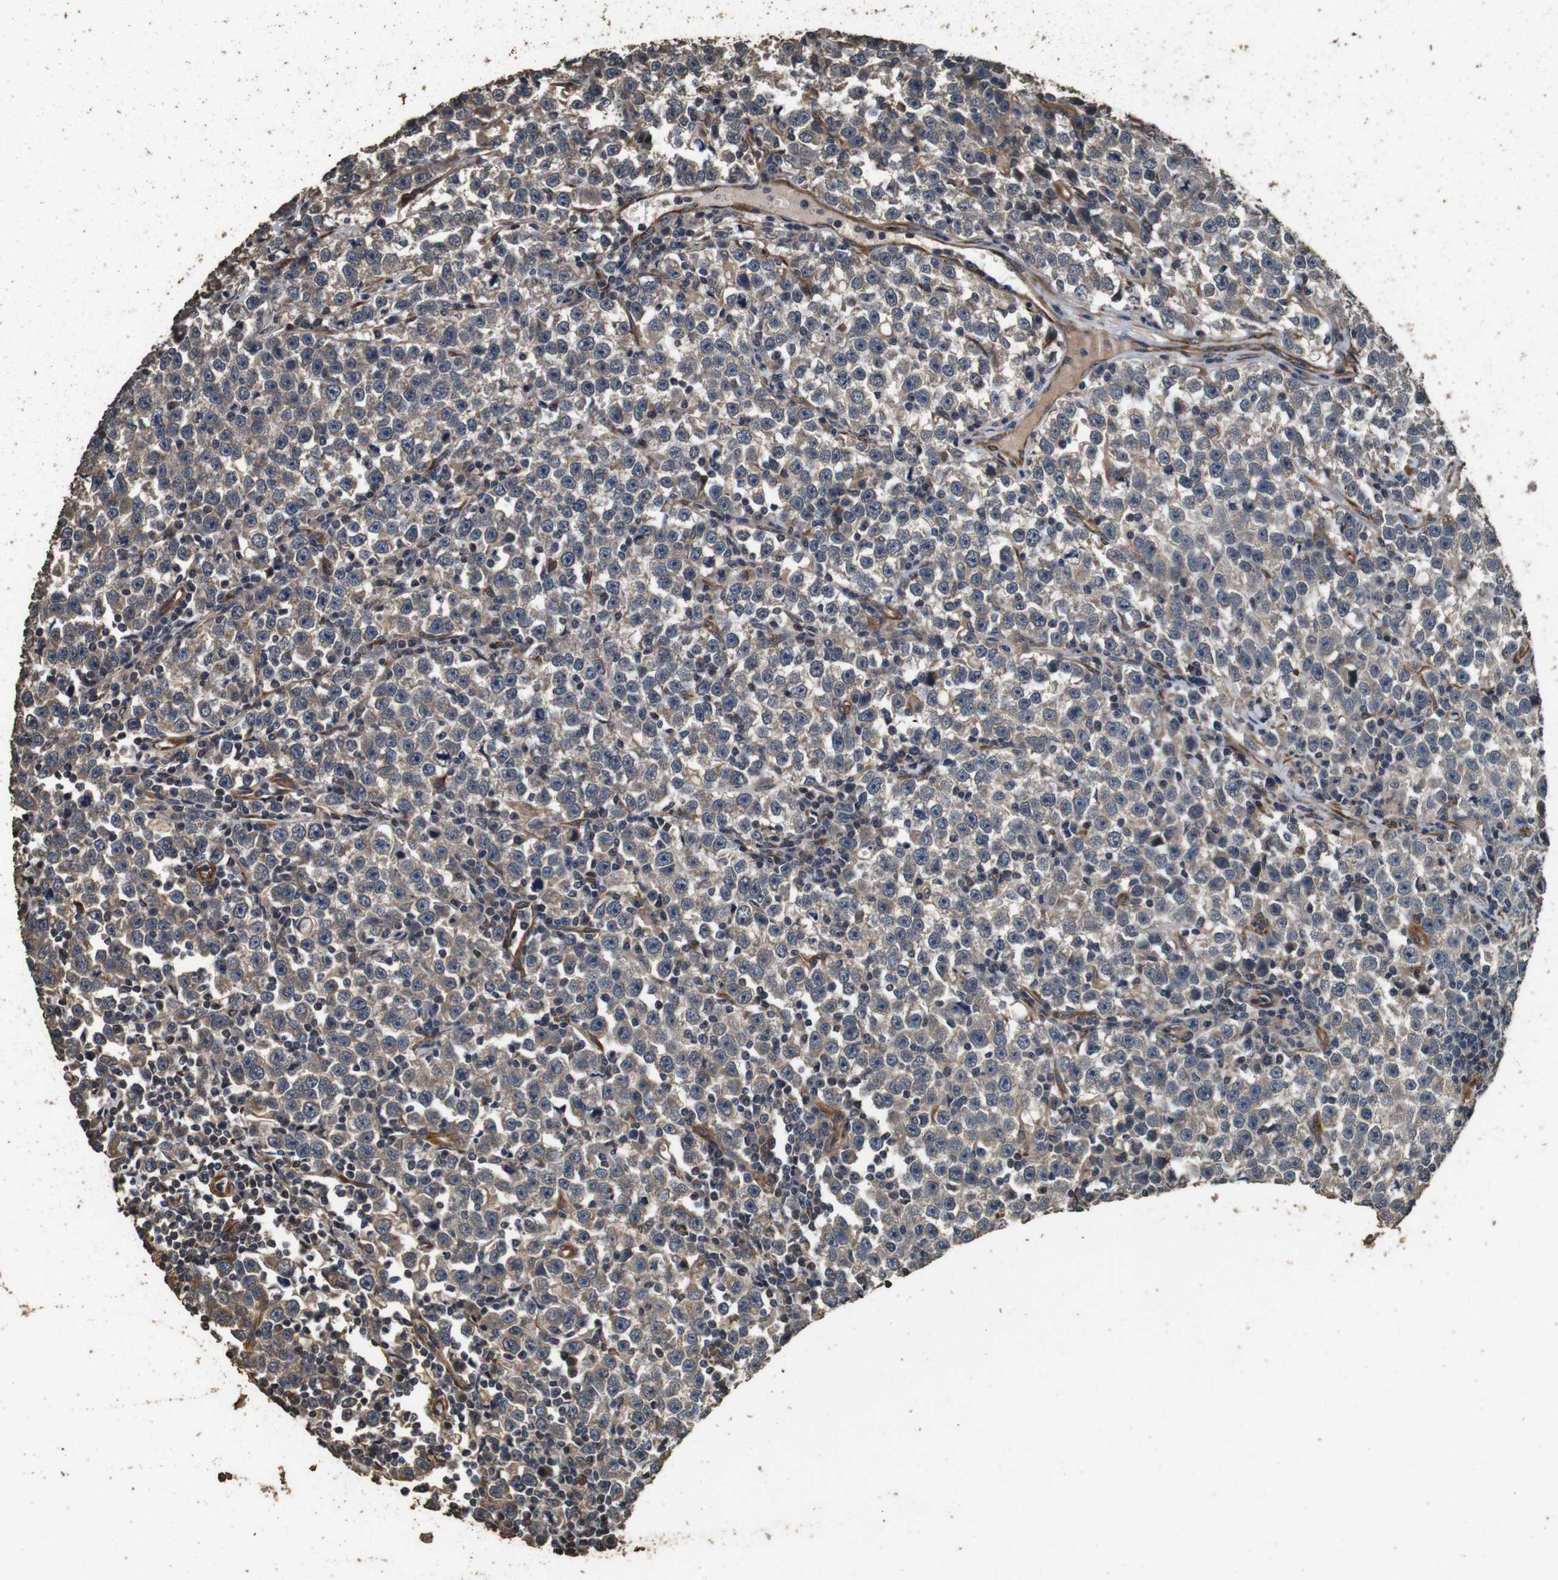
{"staining": {"intensity": "weak", "quantity": ">75%", "location": "cytoplasmic/membranous"}, "tissue": "testis cancer", "cell_type": "Tumor cells", "image_type": "cancer", "snomed": [{"axis": "morphology", "description": "Seminoma, NOS"}, {"axis": "topography", "description": "Testis"}], "caption": "IHC of testis cancer (seminoma) displays low levels of weak cytoplasmic/membranous staining in about >75% of tumor cells.", "gene": "CNPY4", "patient": {"sex": "male", "age": 43}}